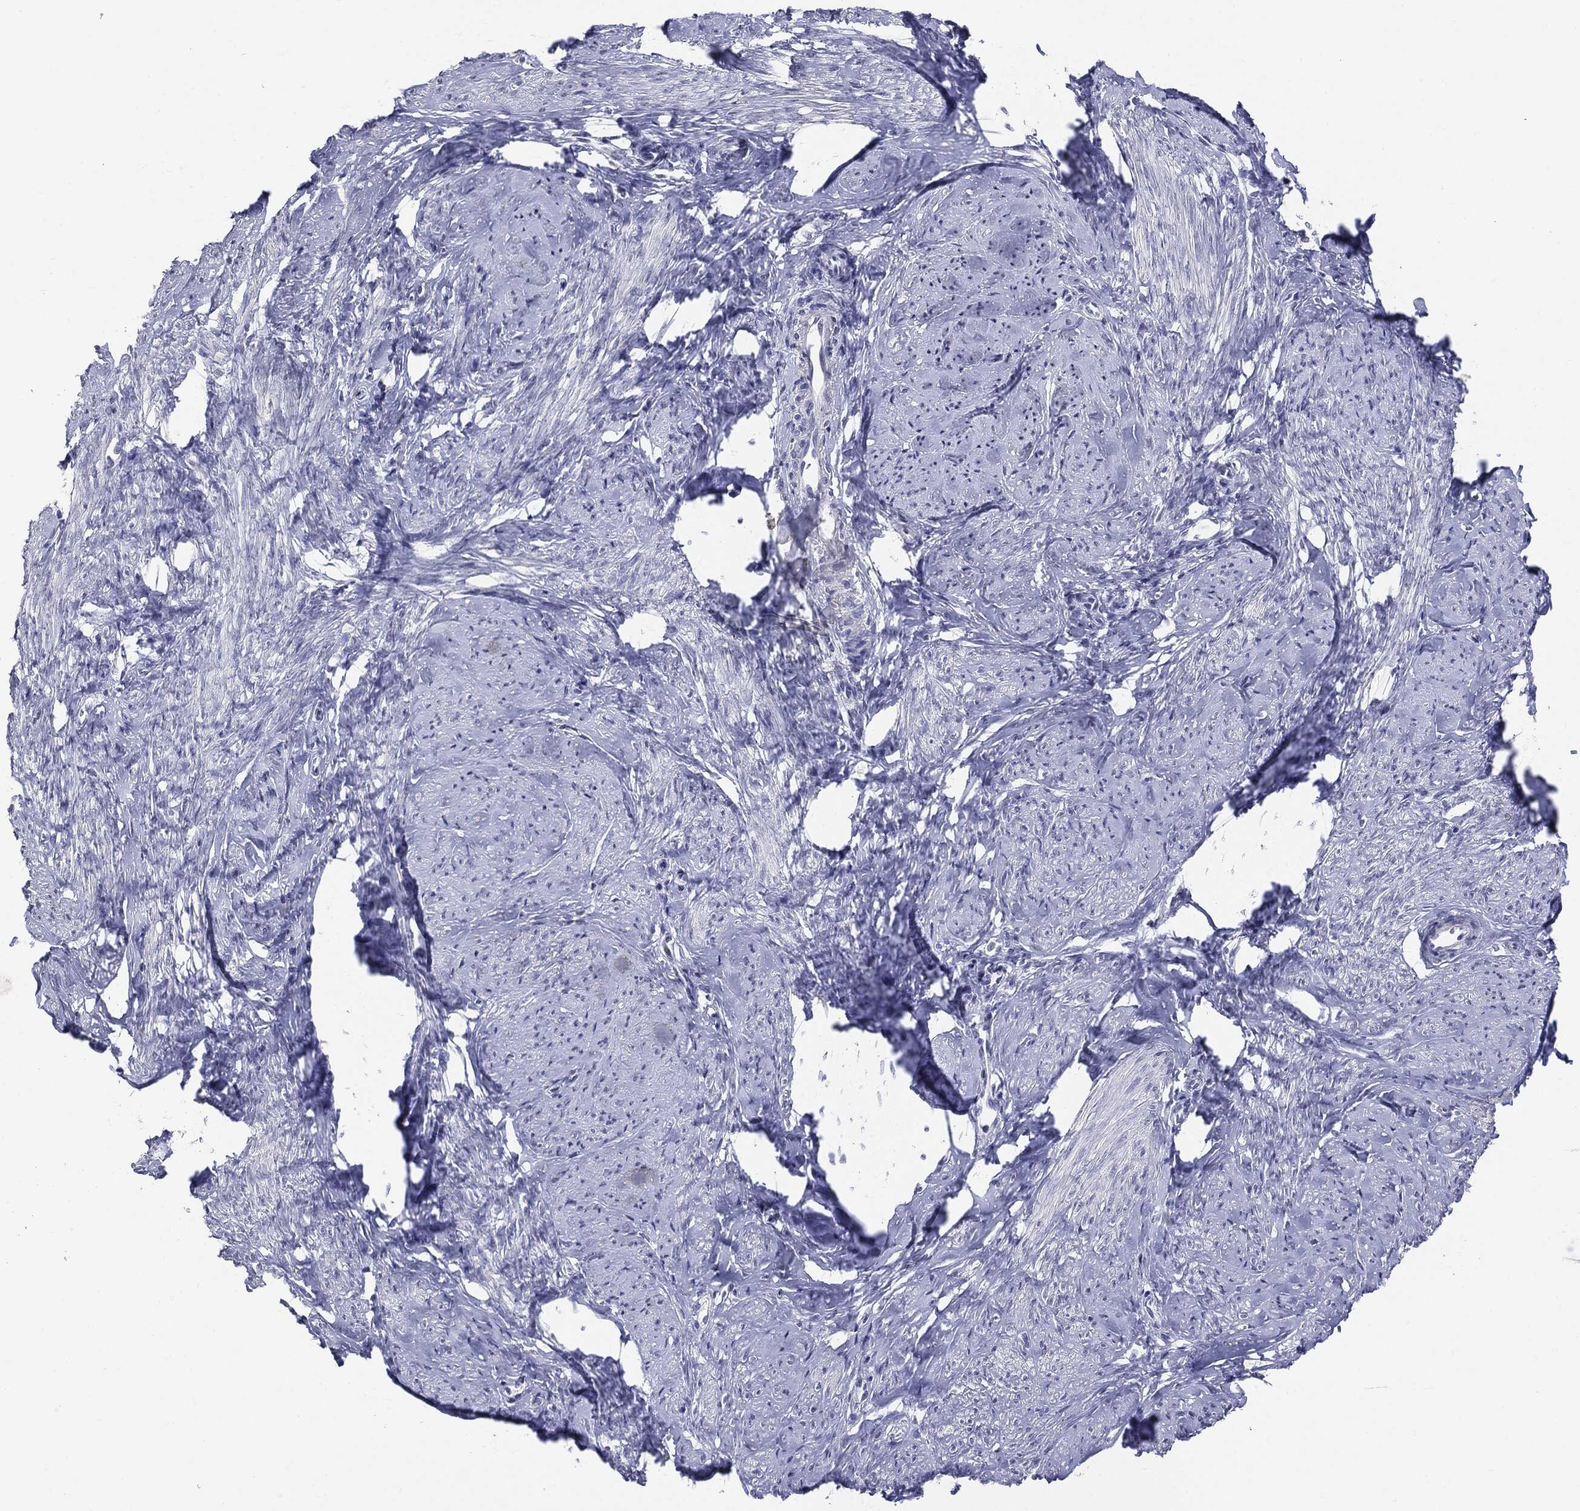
{"staining": {"intensity": "negative", "quantity": "none", "location": "none"}, "tissue": "smooth muscle", "cell_type": "Smooth muscle cells", "image_type": "normal", "snomed": [{"axis": "morphology", "description": "Normal tissue, NOS"}, {"axis": "topography", "description": "Smooth muscle"}], "caption": "Human smooth muscle stained for a protein using immunohistochemistry (IHC) reveals no expression in smooth muscle cells.", "gene": "SERPINB4", "patient": {"sex": "female", "age": 48}}